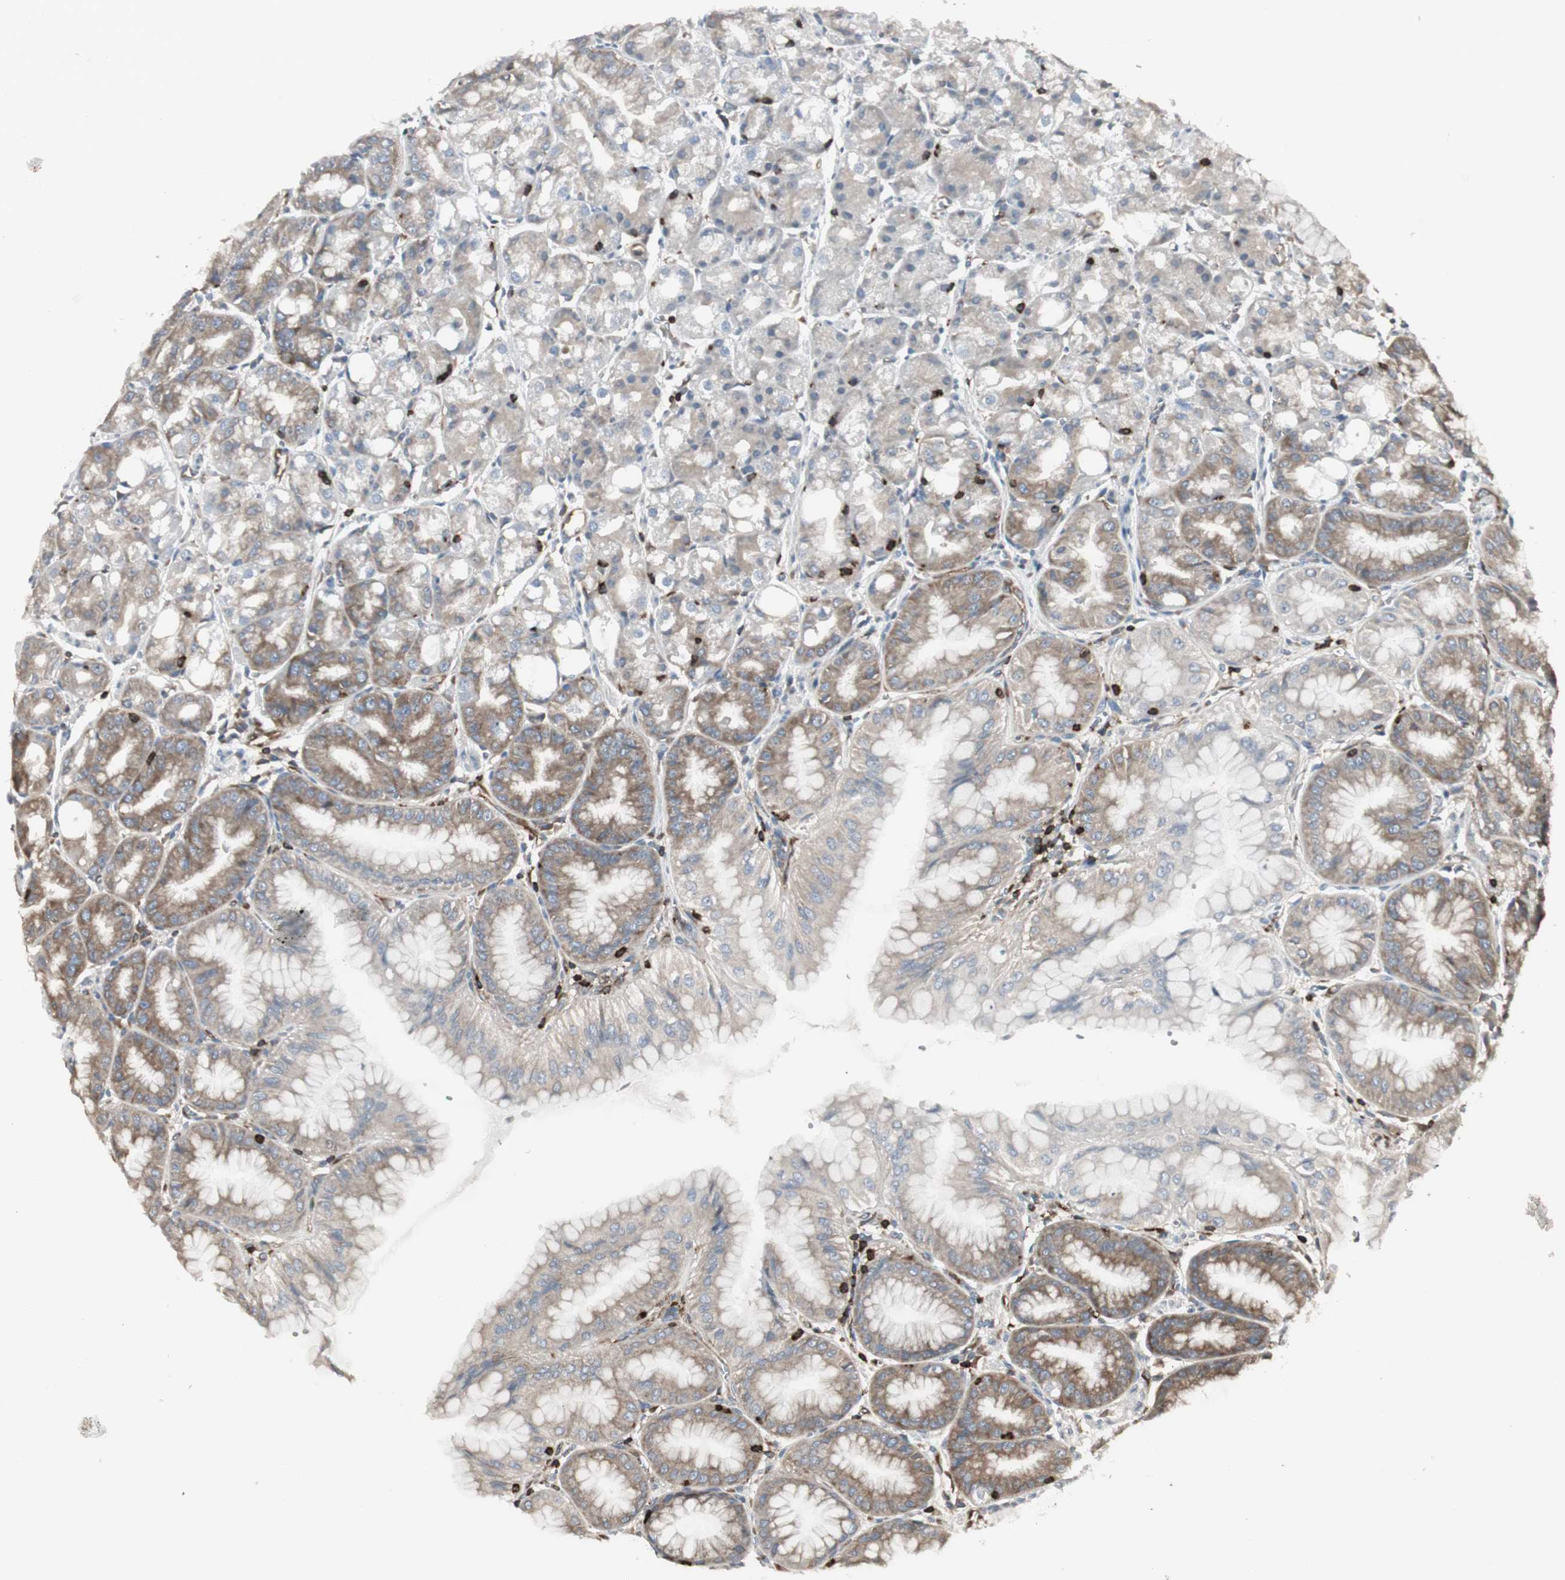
{"staining": {"intensity": "moderate", "quantity": "25%-75%", "location": "cytoplasmic/membranous"}, "tissue": "stomach", "cell_type": "Glandular cells", "image_type": "normal", "snomed": [{"axis": "morphology", "description": "Normal tissue, NOS"}, {"axis": "topography", "description": "Stomach, lower"}], "caption": "Immunohistochemical staining of unremarkable human stomach demonstrates 25%-75% levels of moderate cytoplasmic/membranous protein positivity in about 25%-75% of glandular cells.", "gene": "ARHGEF1", "patient": {"sex": "male", "age": 71}}